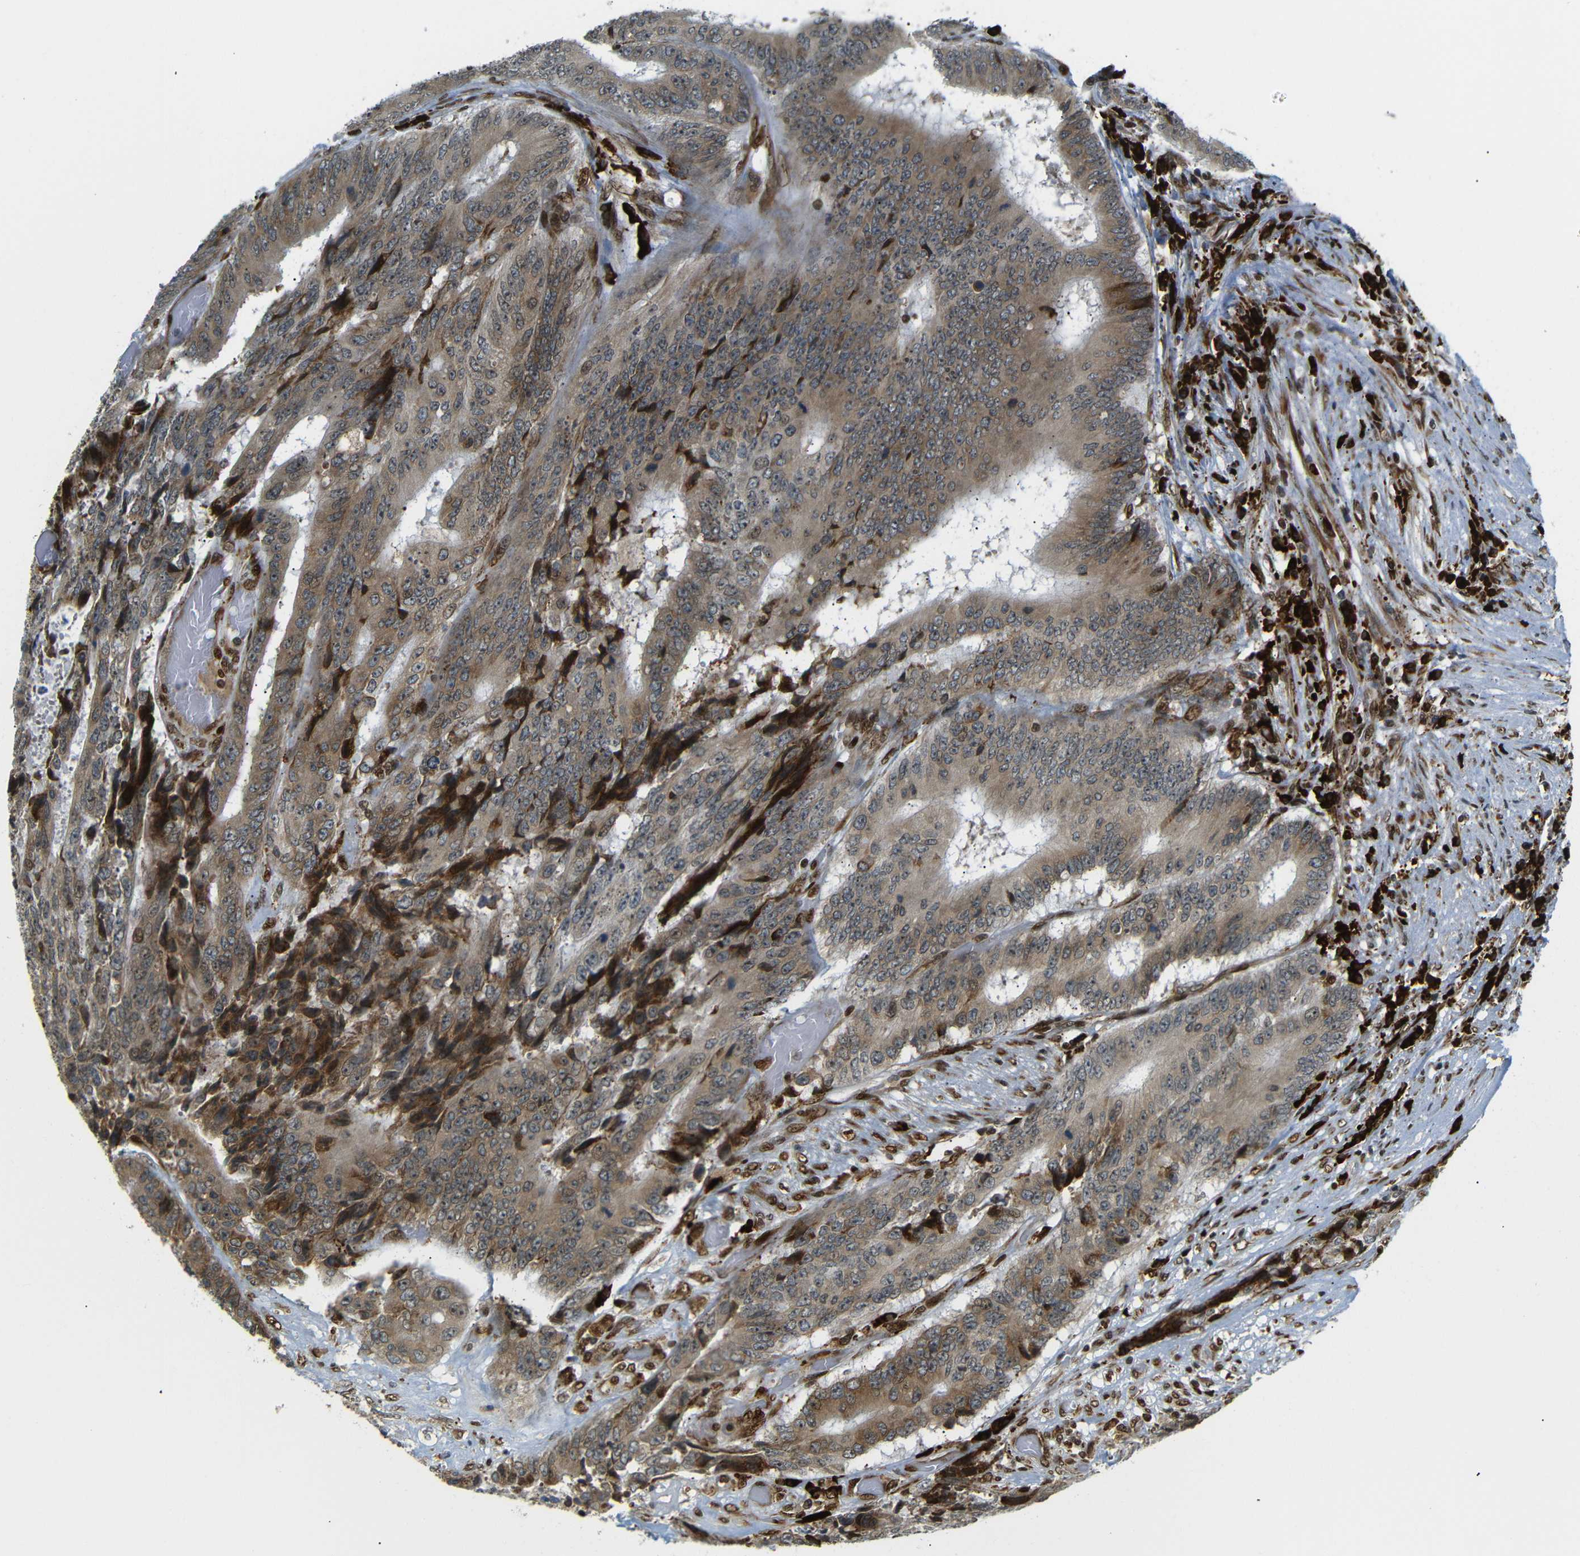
{"staining": {"intensity": "moderate", "quantity": ">75%", "location": "cytoplasmic/membranous"}, "tissue": "colorectal cancer", "cell_type": "Tumor cells", "image_type": "cancer", "snomed": [{"axis": "morphology", "description": "Adenocarcinoma, NOS"}, {"axis": "topography", "description": "Rectum"}], "caption": "Protein analysis of colorectal adenocarcinoma tissue reveals moderate cytoplasmic/membranous staining in about >75% of tumor cells.", "gene": "SPCS2", "patient": {"sex": "male", "age": 72}}